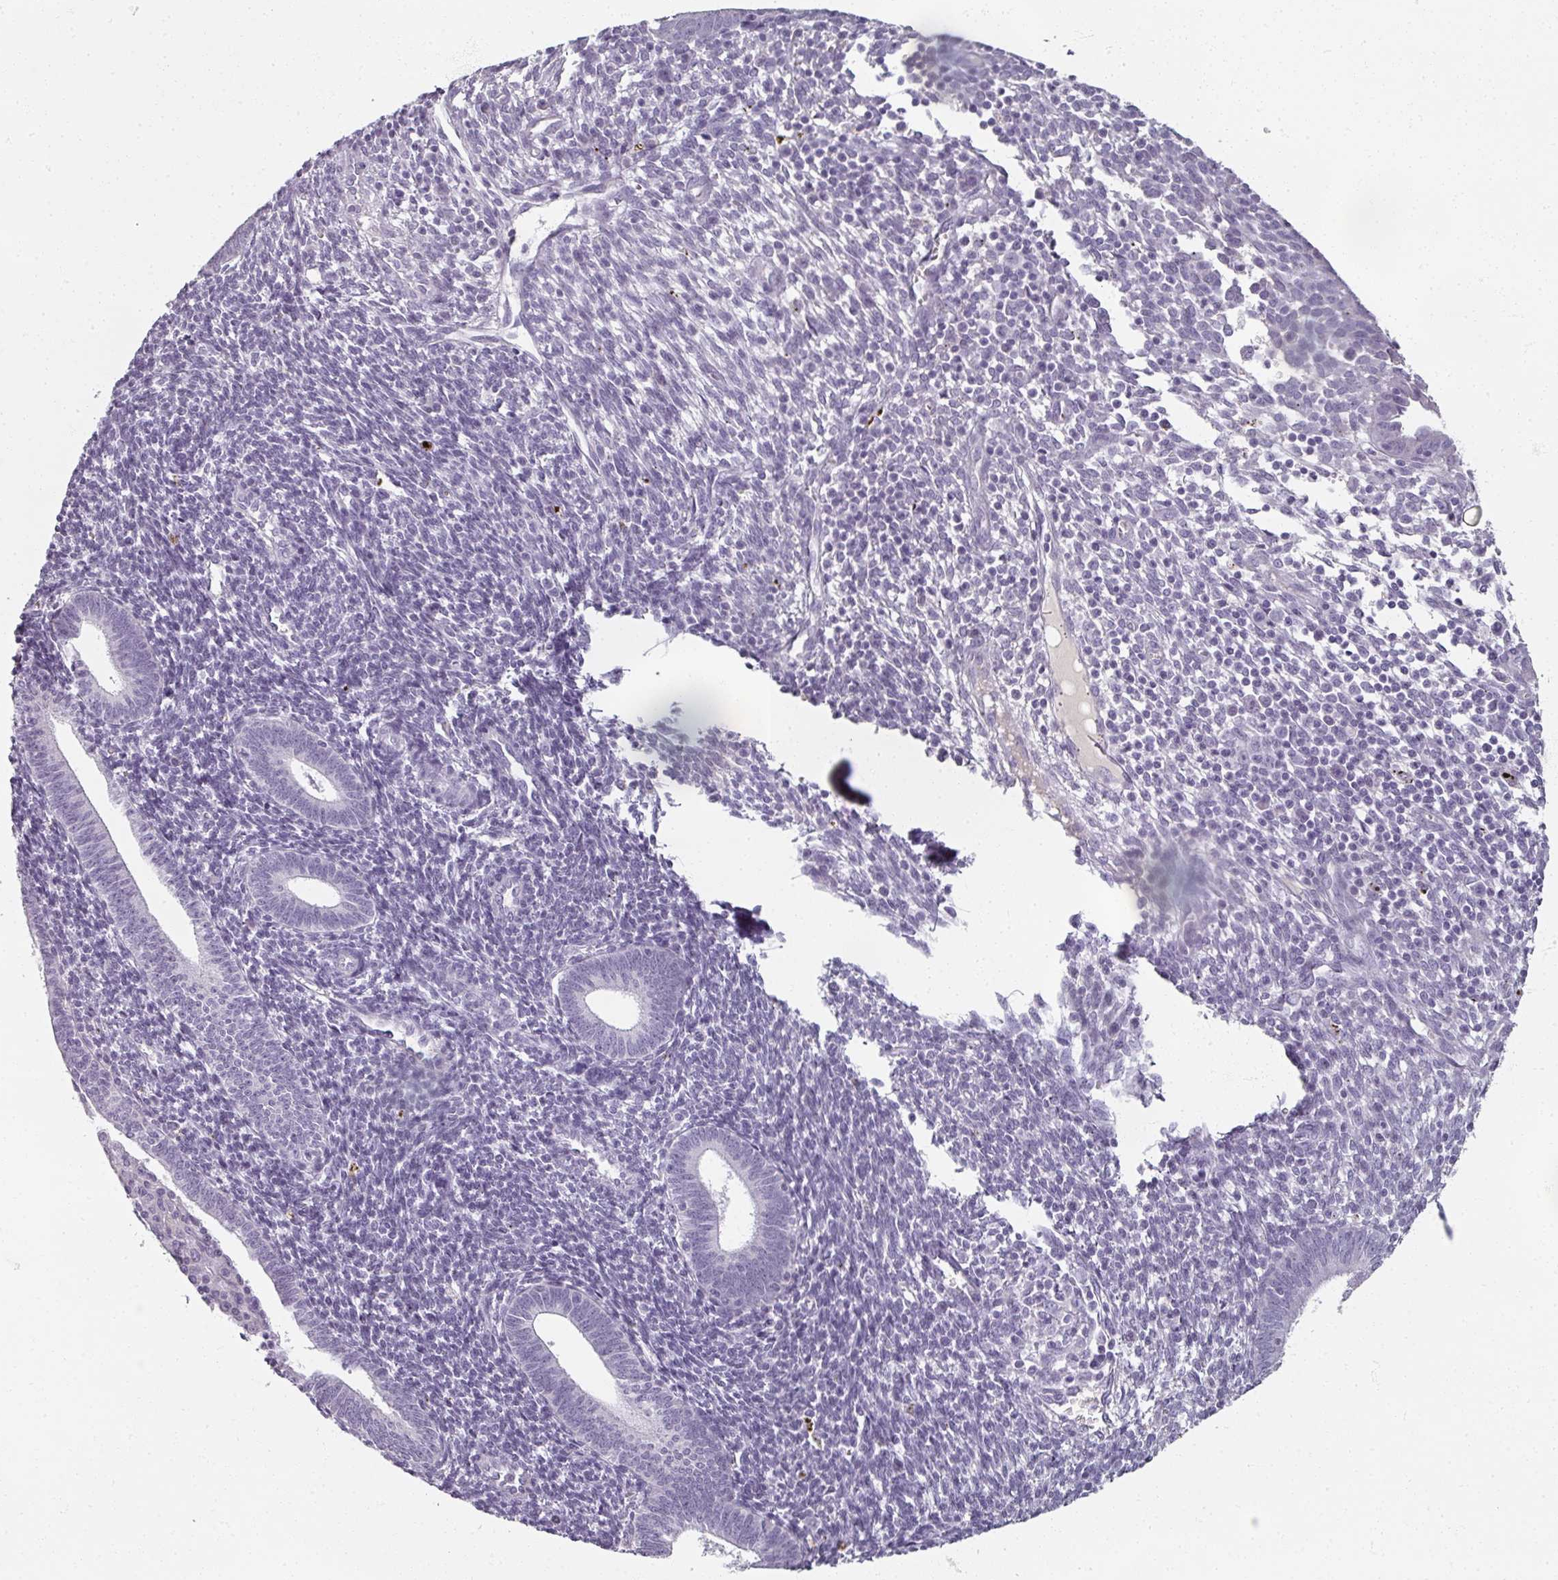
{"staining": {"intensity": "negative", "quantity": "none", "location": "none"}, "tissue": "endometrium", "cell_type": "Cells in endometrial stroma", "image_type": "normal", "snomed": [{"axis": "morphology", "description": "Normal tissue, NOS"}, {"axis": "topography", "description": "Endometrium"}], "caption": "DAB (3,3'-diaminobenzidine) immunohistochemical staining of unremarkable human endometrium displays no significant expression in cells in endometrial stroma.", "gene": "REG3A", "patient": {"sex": "female", "age": 41}}